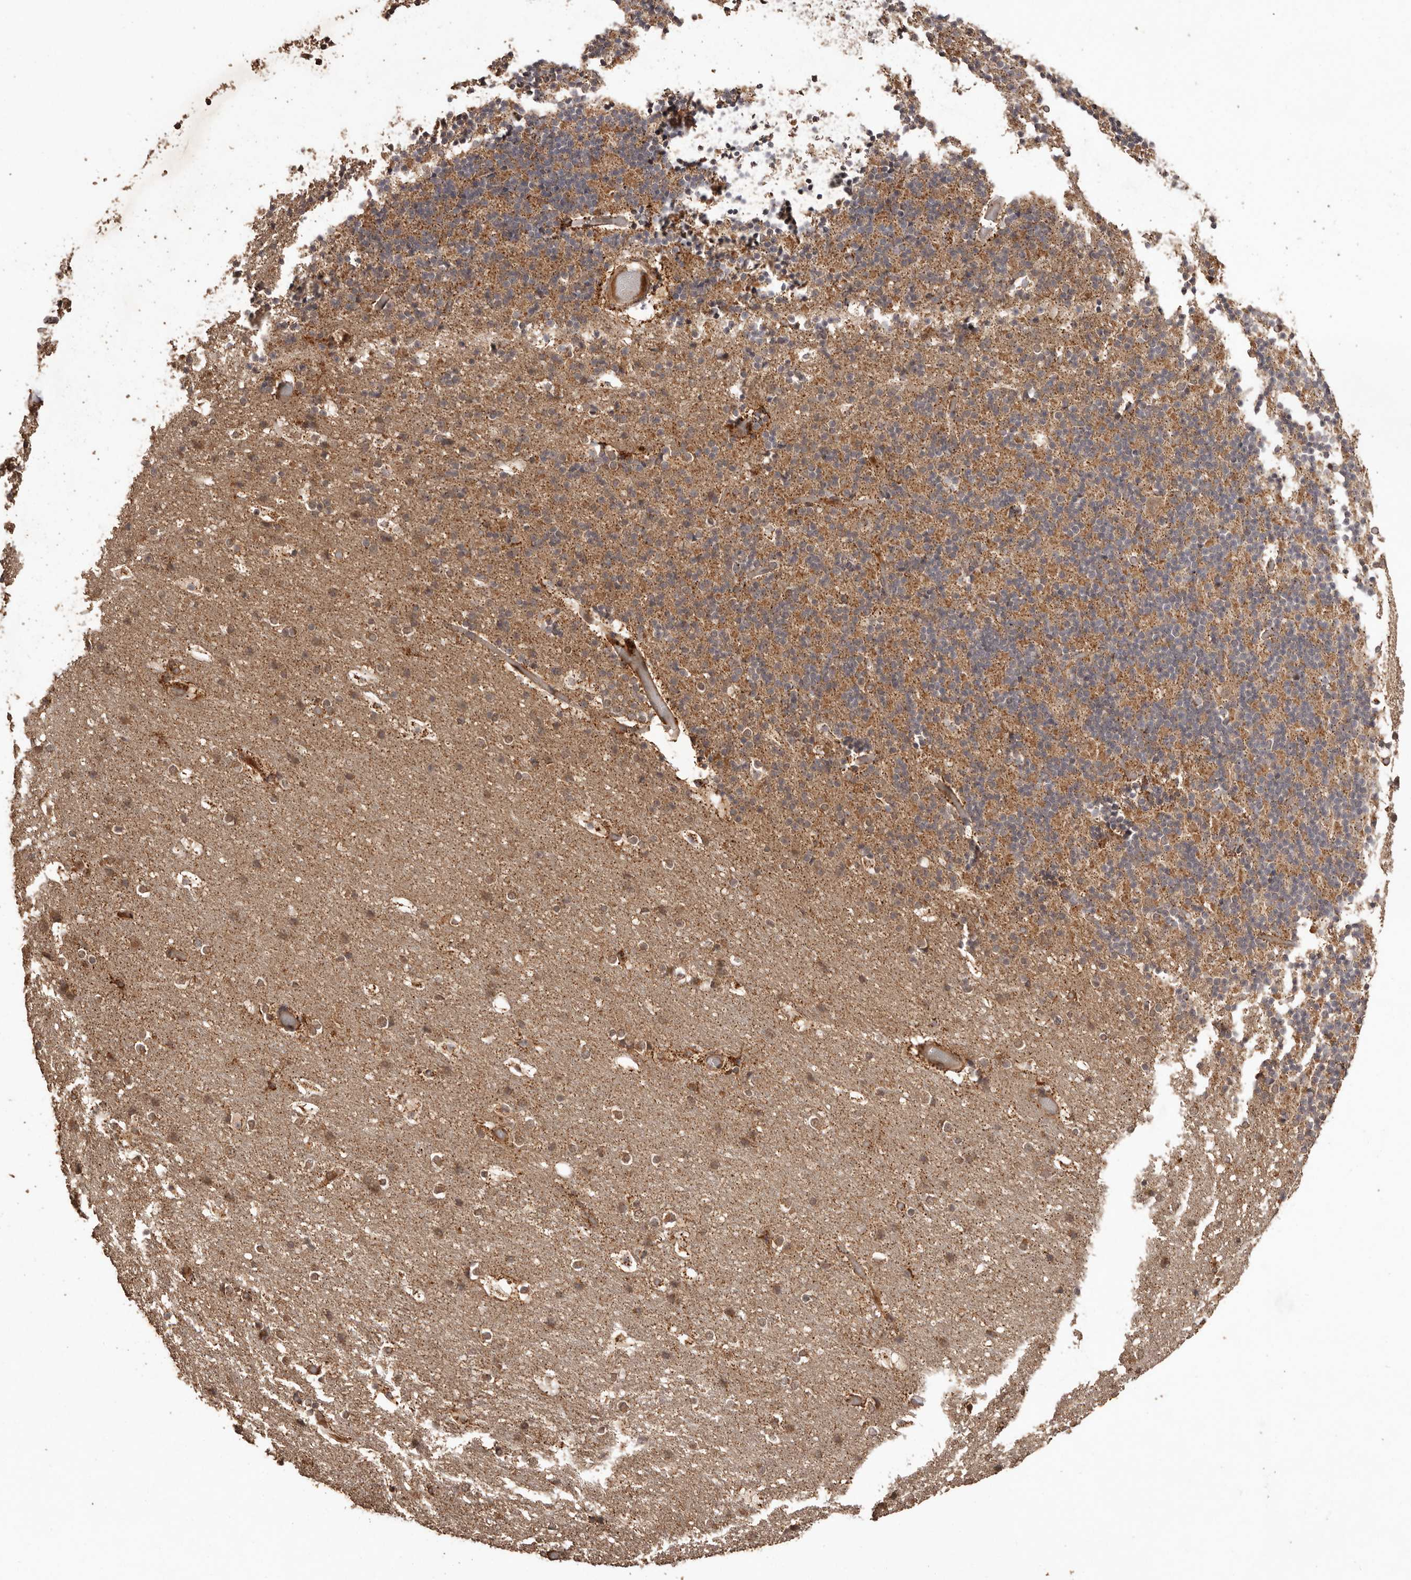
{"staining": {"intensity": "moderate", "quantity": ">75%", "location": "cytoplasmic/membranous"}, "tissue": "cerebellum", "cell_type": "Cells in granular layer", "image_type": "normal", "snomed": [{"axis": "morphology", "description": "Normal tissue, NOS"}, {"axis": "topography", "description": "Cerebellum"}], "caption": "Normal cerebellum demonstrates moderate cytoplasmic/membranous expression in about >75% of cells in granular layer.", "gene": "RWDD1", "patient": {"sex": "male", "age": 57}}